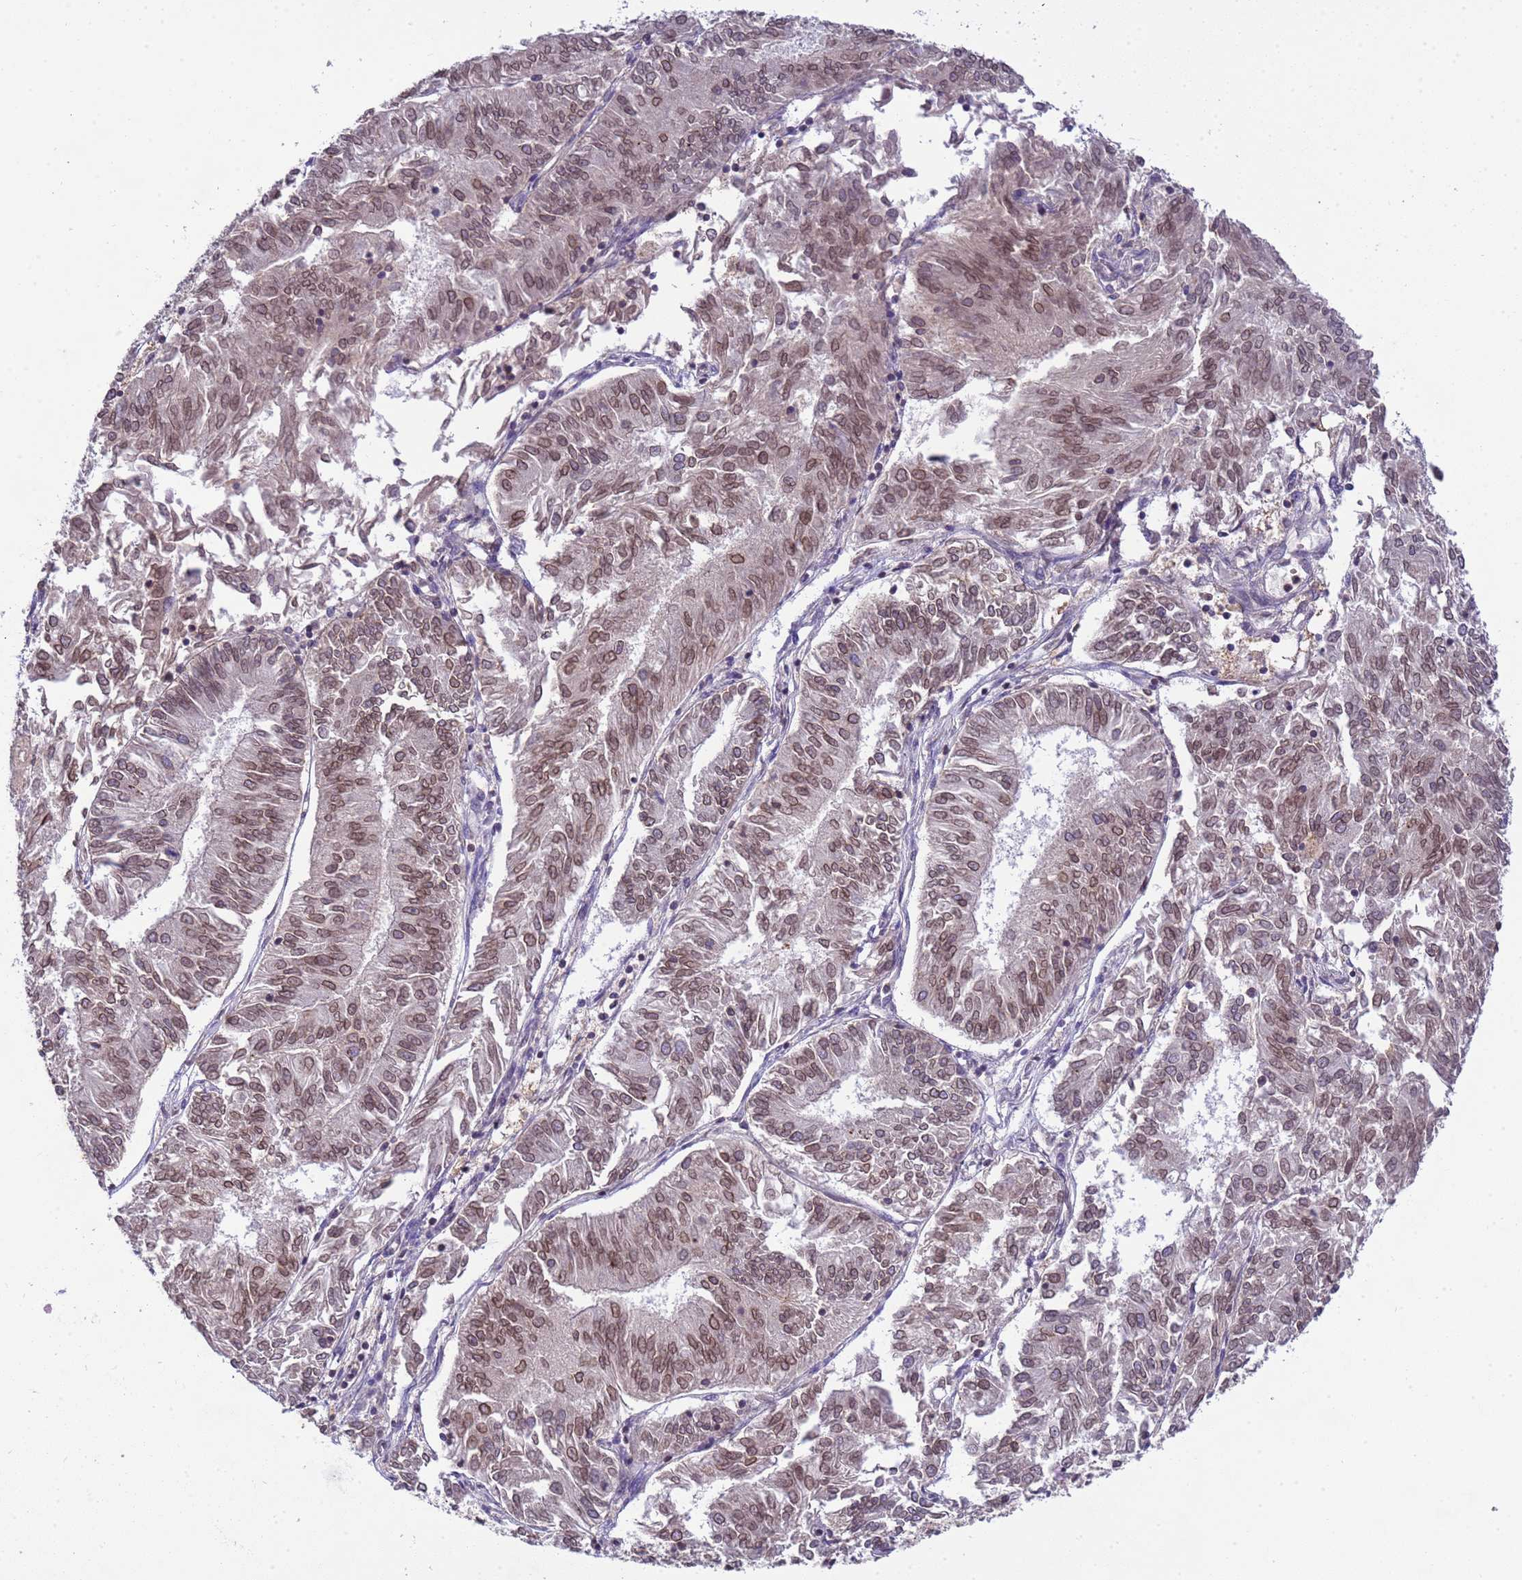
{"staining": {"intensity": "moderate", "quantity": ">75%", "location": "cytoplasmic/membranous,nuclear"}, "tissue": "endometrial cancer", "cell_type": "Tumor cells", "image_type": "cancer", "snomed": [{"axis": "morphology", "description": "Adenocarcinoma, NOS"}, {"axis": "topography", "description": "Endometrium"}], "caption": "IHC (DAB (3,3'-diaminobenzidine)) staining of adenocarcinoma (endometrial) demonstrates moderate cytoplasmic/membranous and nuclear protein staining in about >75% of tumor cells.", "gene": "PLCXD3", "patient": {"sex": "female", "age": 58}}